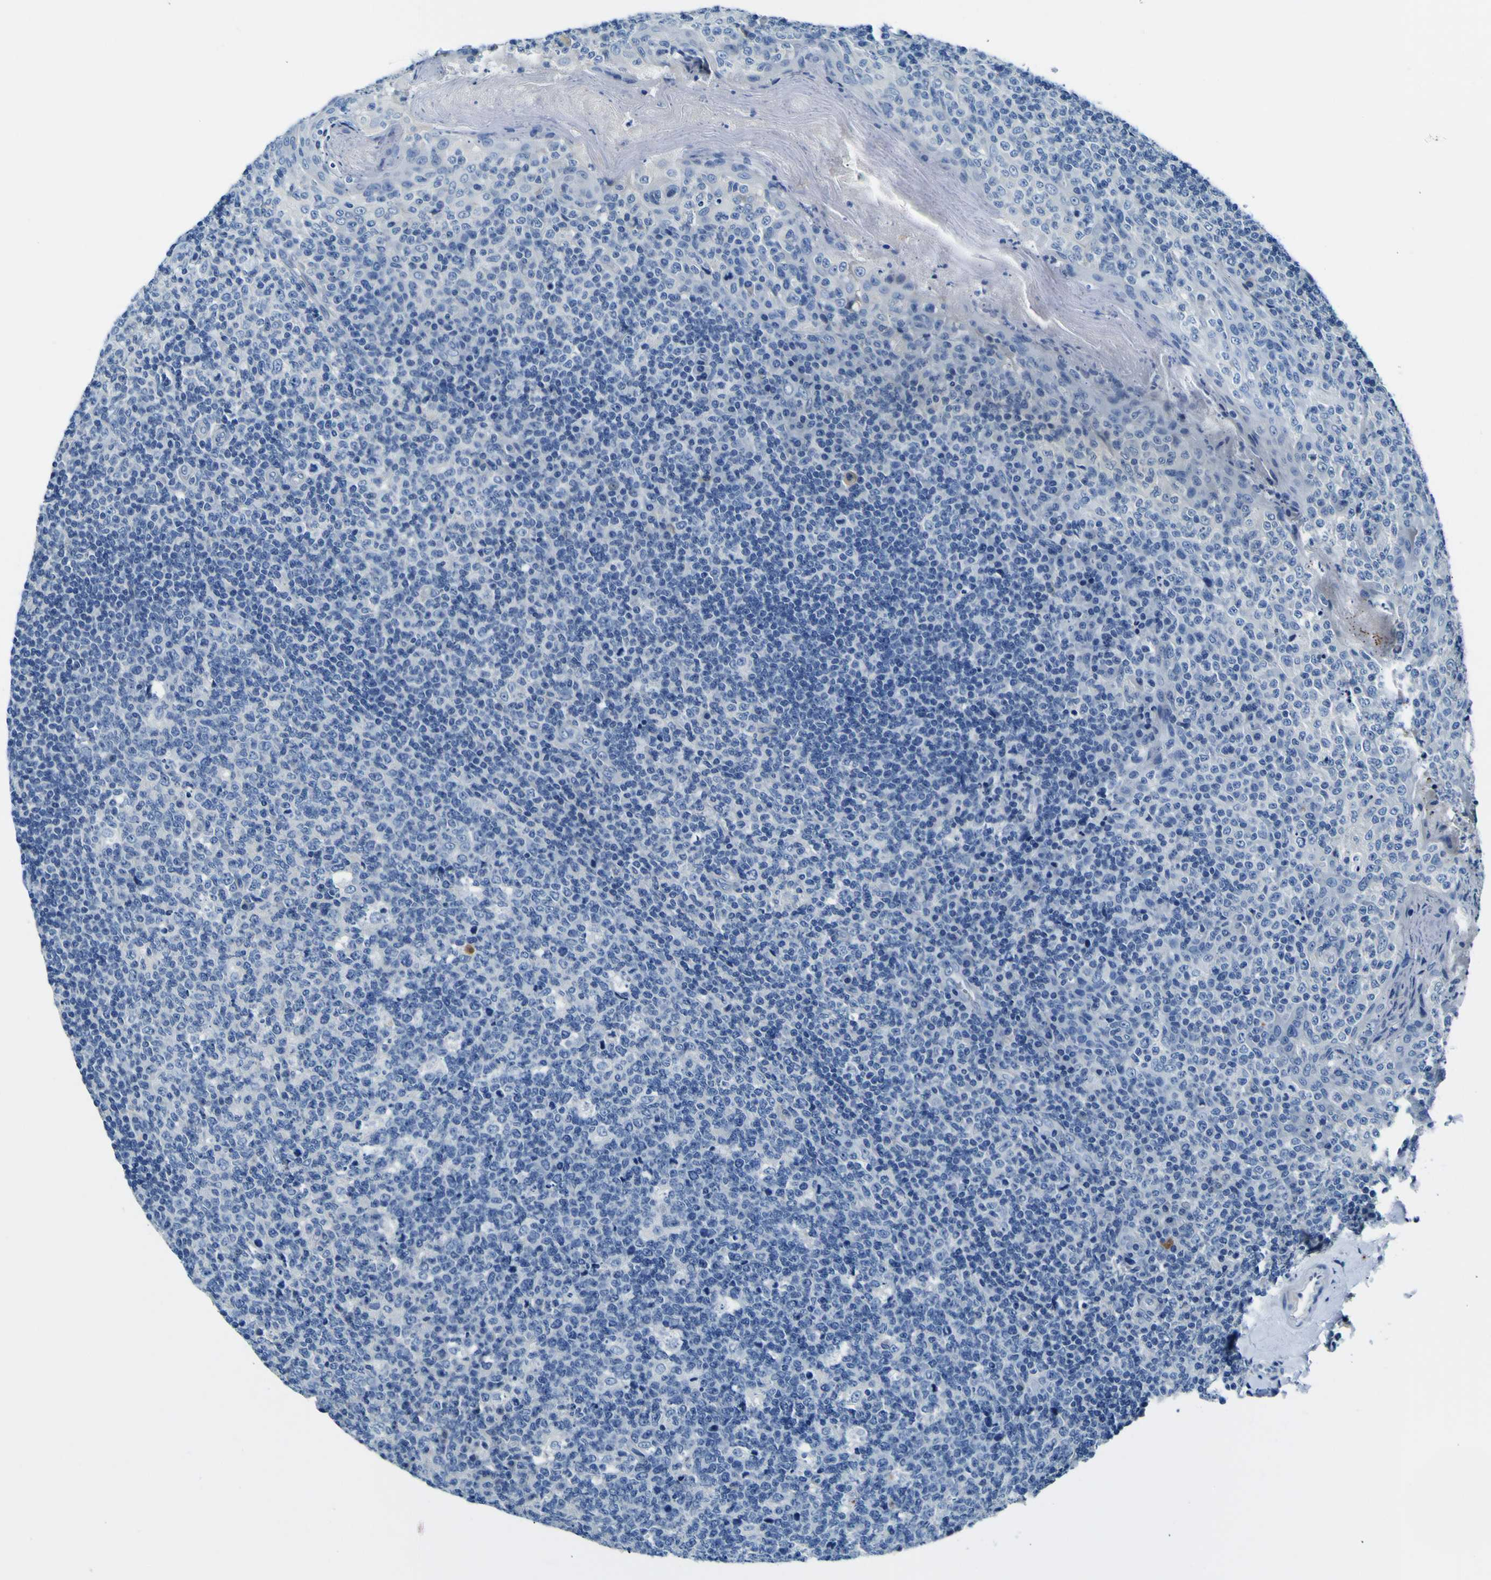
{"staining": {"intensity": "negative", "quantity": "none", "location": "none"}, "tissue": "tonsil", "cell_type": "Germinal center cells", "image_type": "normal", "snomed": [{"axis": "morphology", "description": "Normal tissue, NOS"}, {"axis": "topography", "description": "Tonsil"}], "caption": "Micrograph shows no significant protein expression in germinal center cells of unremarkable tonsil. The staining is performed using DAB brown chromogen with nuclei counter-stained in using hematoxylin.", "gene": "ADGRA2", "patient": {"sex": "male", "age": 17}}